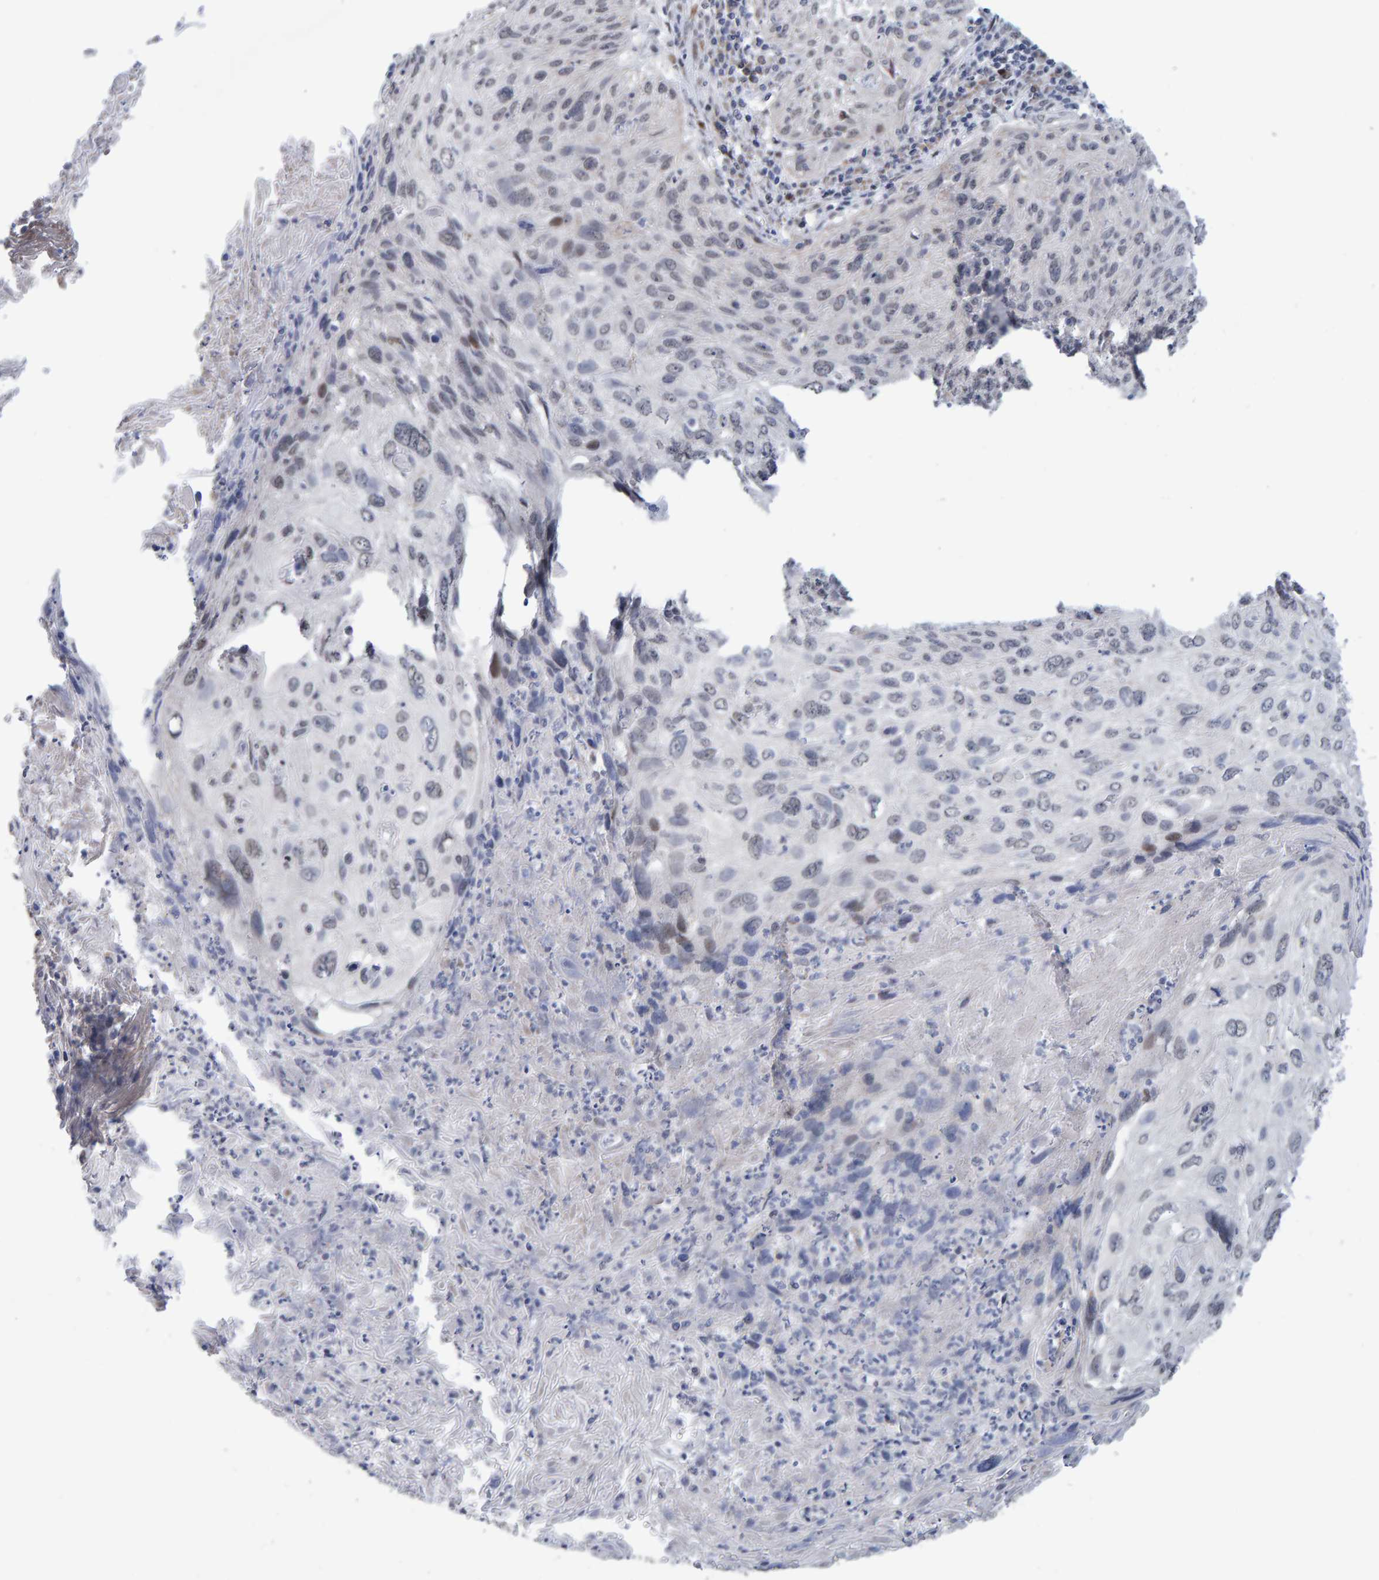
{"staining": {"intensity": "negative", "quantity": "none", "location": "none"}, "tissue": "cervical cancer", "cell_type": "Tumor cells", "image_type": "cancer", "snomed": [{"axis": "morphology", "description": "Squamous cell carcinoma, NOS"}, {"axis": "topography", "description": "Cervix"}], "caption": "DAB immunohistochemical staining of cervical cancer (squamous cell carcinoma) reveals no significant positivity in tumor cells.", "gene": "USP43", "patient": {"sex": "female", "age": 51}}